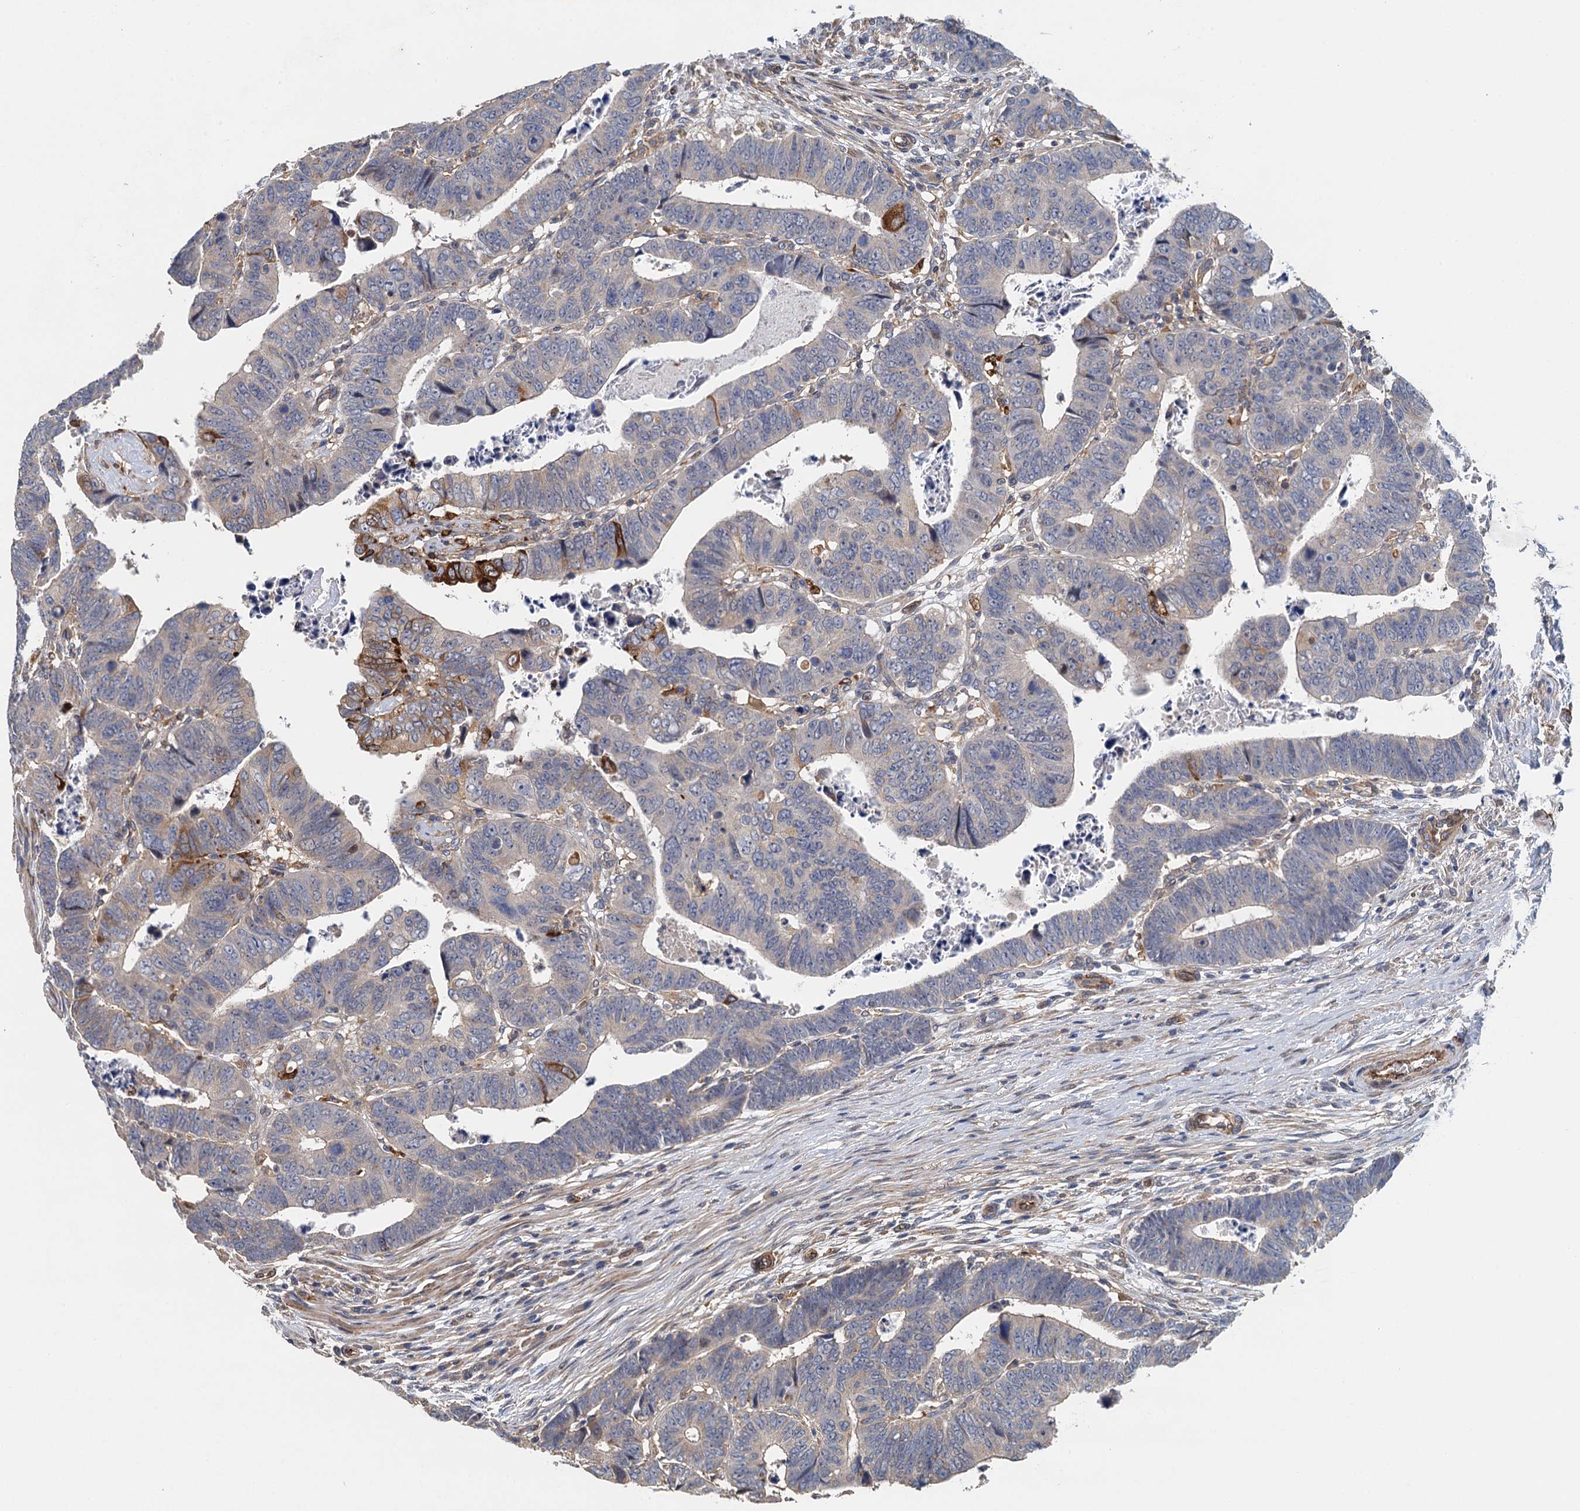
{"staining": {"intensity": "strong", "quantity": "<25%", "location": "cytoplasmic/membranous"}, "tissue": "colorectal cancer", "cell_type": "Tumor cells", "image_type": "cancer", "snomed": [{"axis": "morphology", "description": "Normal tissue, NOS"}, {"axis": "morphology", "description": "Adenocarcinoma, NOS"}, {"axis": "topography", "description": "Rectum"}], "caption": "IHC of colorectal cancer (adenocarcinoma) exhibits medium levels of strong cytoplasmic/membranous positivity in approximately <25% of tumor cells.", "gene": "RSAD2", "patient": {"sex": "female", "age": 65}}